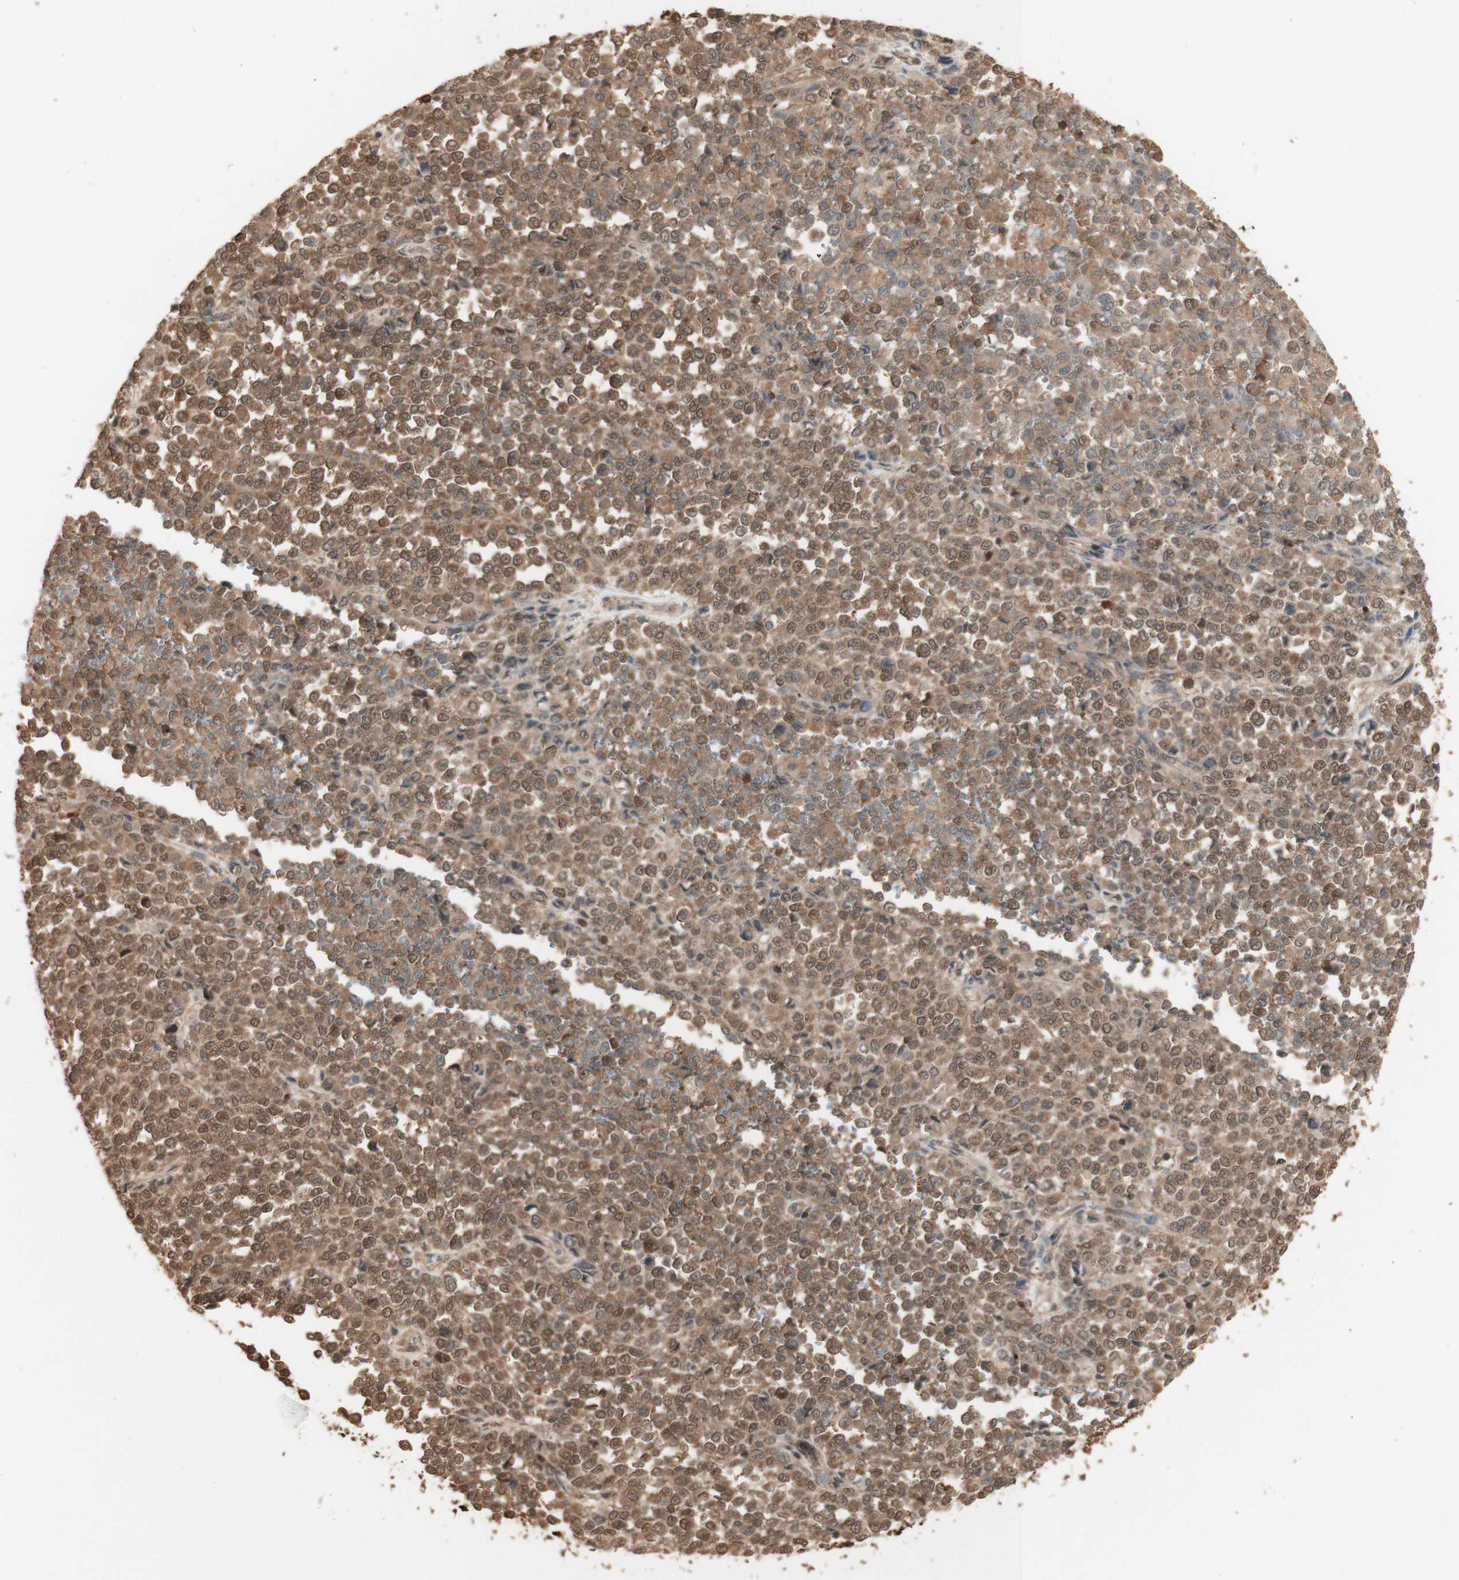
{"staining": {"intensity": "moderate", "quantity": ">75%", "location": "cytoplasmic/membranous,nuclear"}, "tissue": "melanoma", "cell_type": "Tumor cells", "image_type": "cancer", "snomed": [{"axis": "morphology", "description": "Malignant melanoma, Metastatic site"}, {"axis": "topography", "description": "Pancreas"}], "caption": "An immunohistochemistry image of tumor tissue is shown. Protein staining in brown highlights moderate cytoplasmic/membranous and nuclear positivity in melanoma within tumor cells. (Brightfield microscopy of DAB IHC at high magnification).", "gene": "YWHAB", "patient": {"sex": "female", "age": 30}}